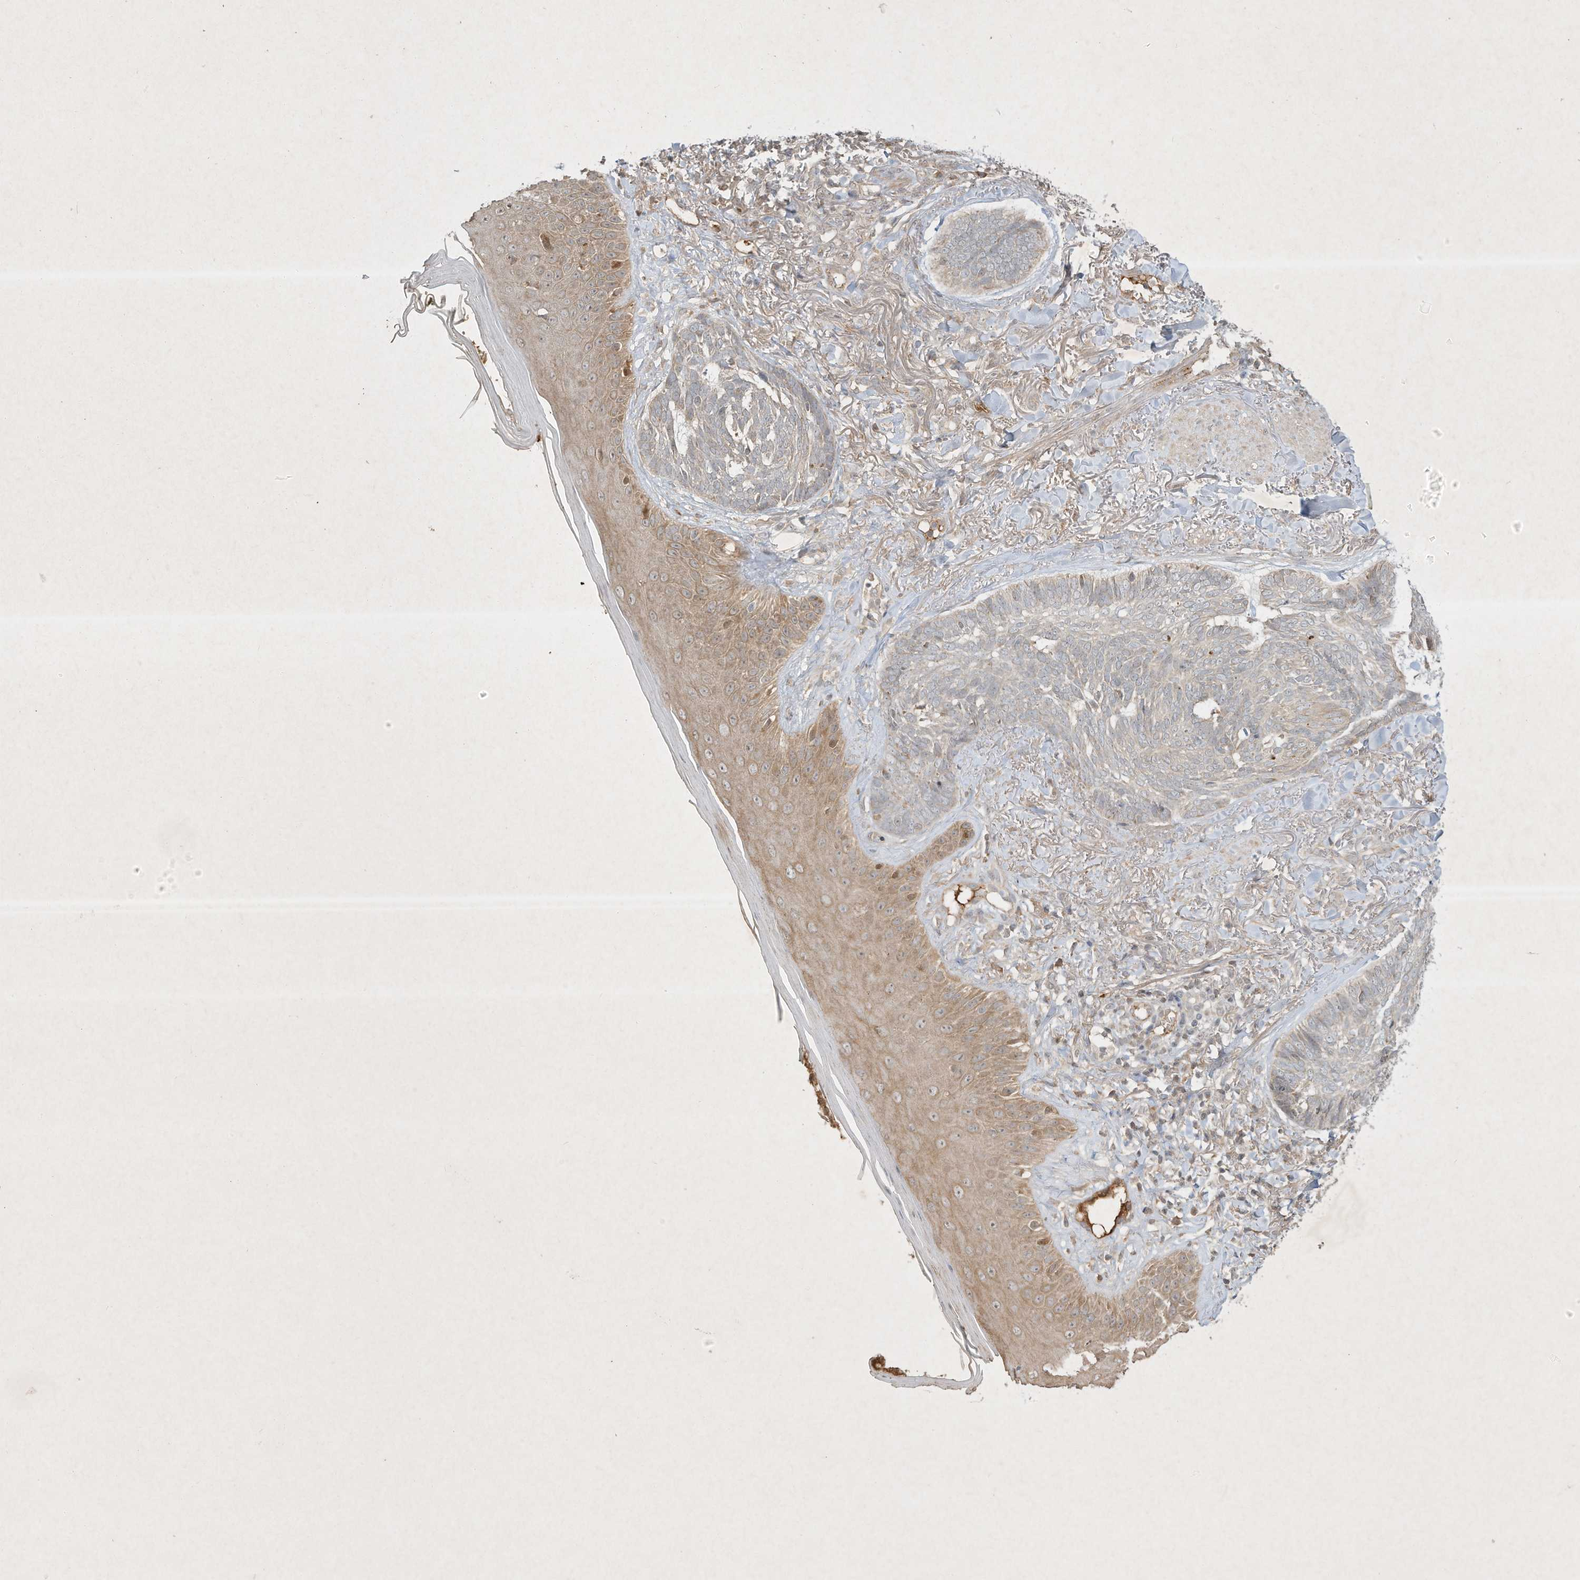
{"staining": {"intensity": "weak", "quantity": "<25%", "location": "cytoplasmic/membranous"}, "tissue": "skin cancer", "cell_type": "Tumor cells", "image_type": "cancer", "snomed": [{"axis": "morphology", "description": "Basal cell carcinoma"}, {"axis": "topography", "description": "Skin"}], "caption": "The IHC image has no significant positivity in tumor cells of skin basal cell carcinoma tissue.", "gene": "BTRC", "patient": {"sex": "male", "age": 43}}